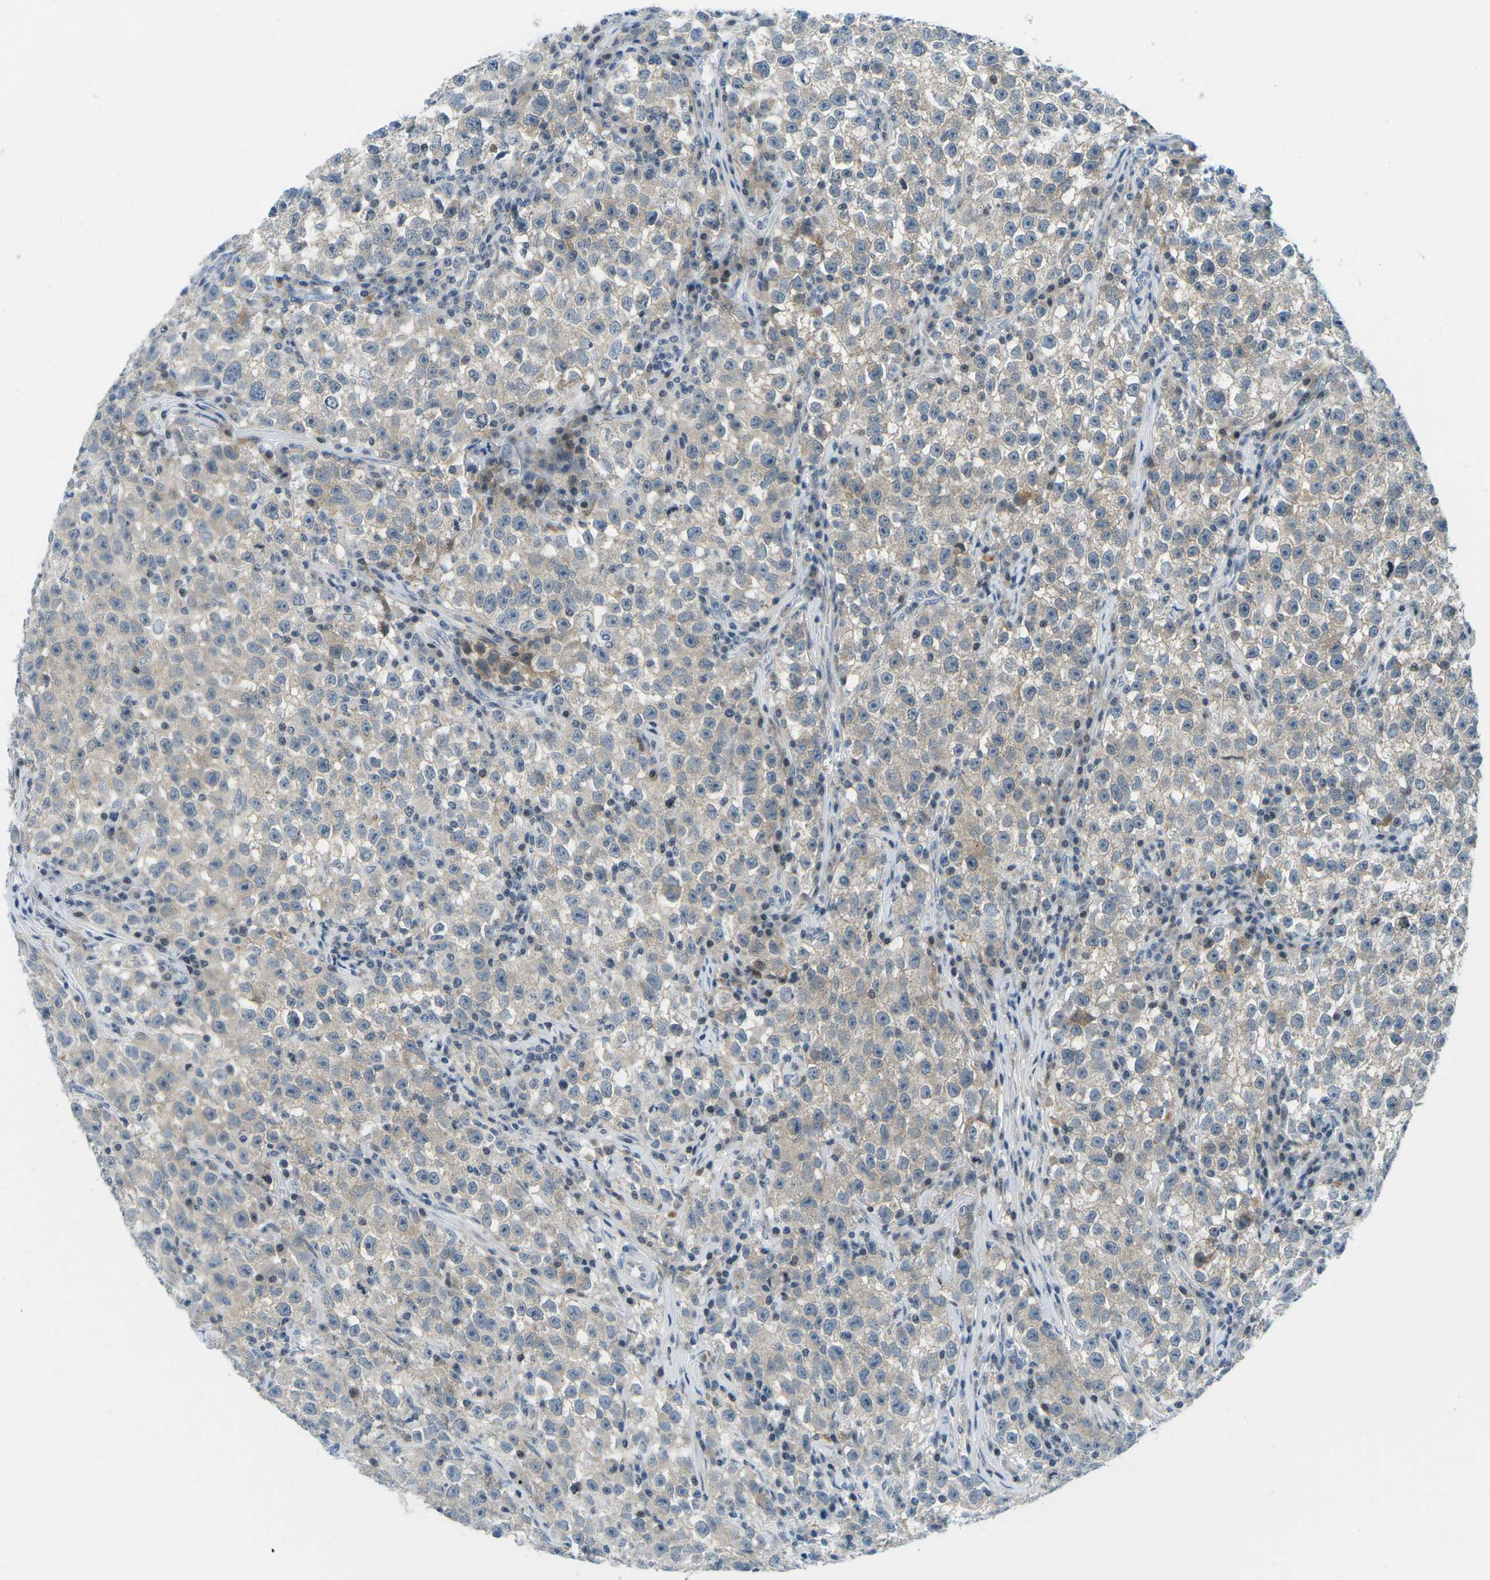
{"staining": {"intensity": "negative", "quantity": "none", "location": "none"}, "tissue": "testis cancer", "cell_type": "Tumor cells", "image_type": "cancer", "snomed": [{"axis": "morphology", "description": "Seminoma, NOS"}, {"axis": "topography", "description": "Testis"}], "caption": "Image shows no protein staining in tumor cells of testis cancer (seminoma) tissue.", "gene": "CFB", "patient": {"sex": "male", "age": 22}}